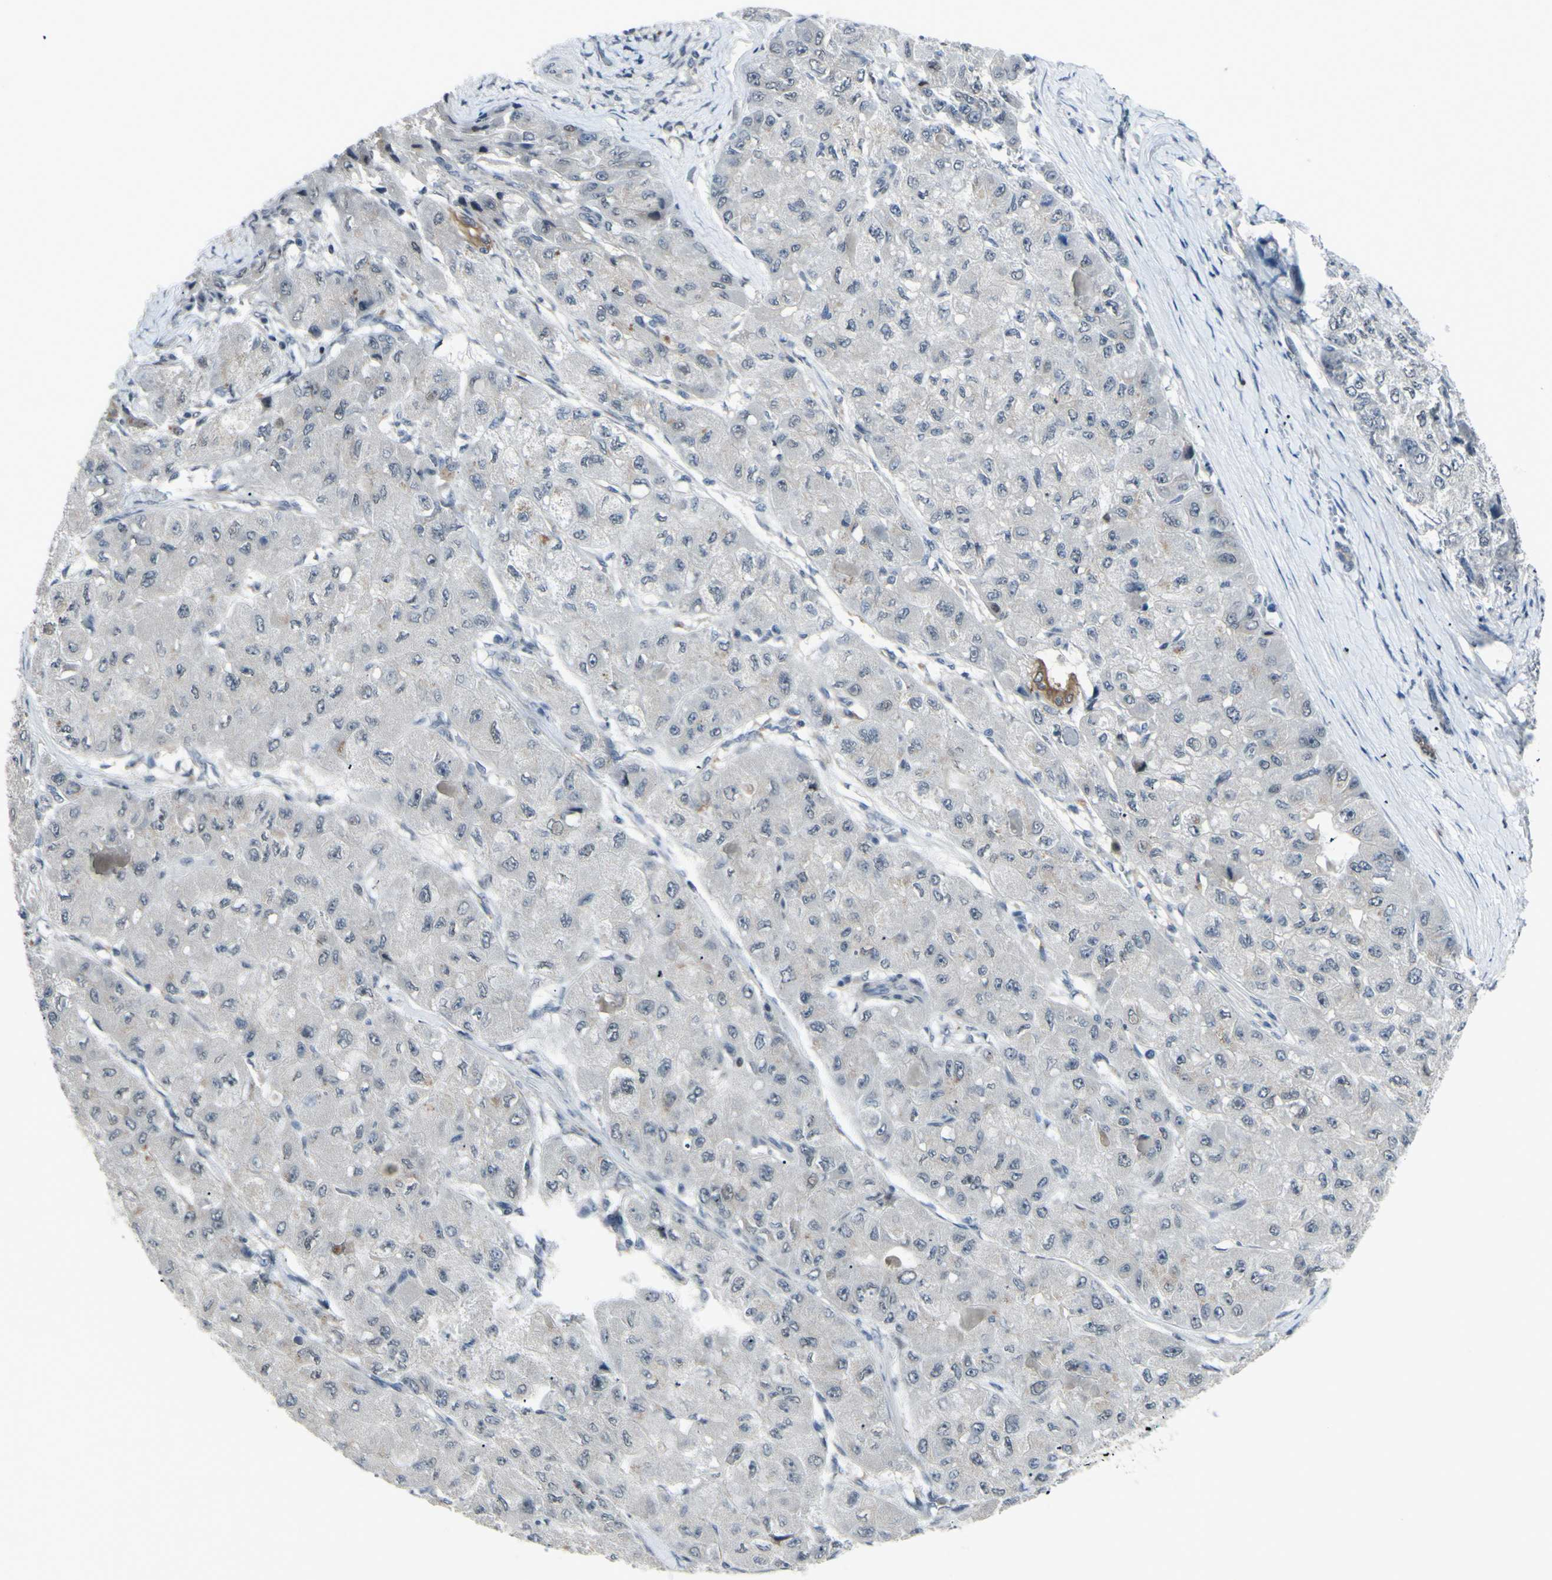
{"staining": {"intensity": "negative", "quantity": "none", "location": "none"}, "tissue": "liver cancer", "cell_type": "Tumor cells", "image_type": "cancer", "snomed": [{"axis": "morphology", "description": "Carcinoma, Hepatocellular, NOS"}, {"axis": "topography", "description": "Liver"}], "caption": "There is no significant staining in tumor cells of hepatocellular carcinoma (liver). Nuclei are stained in blue.", "gene": "ETNK1", "patient": {"sex": "male", "age": 80}}